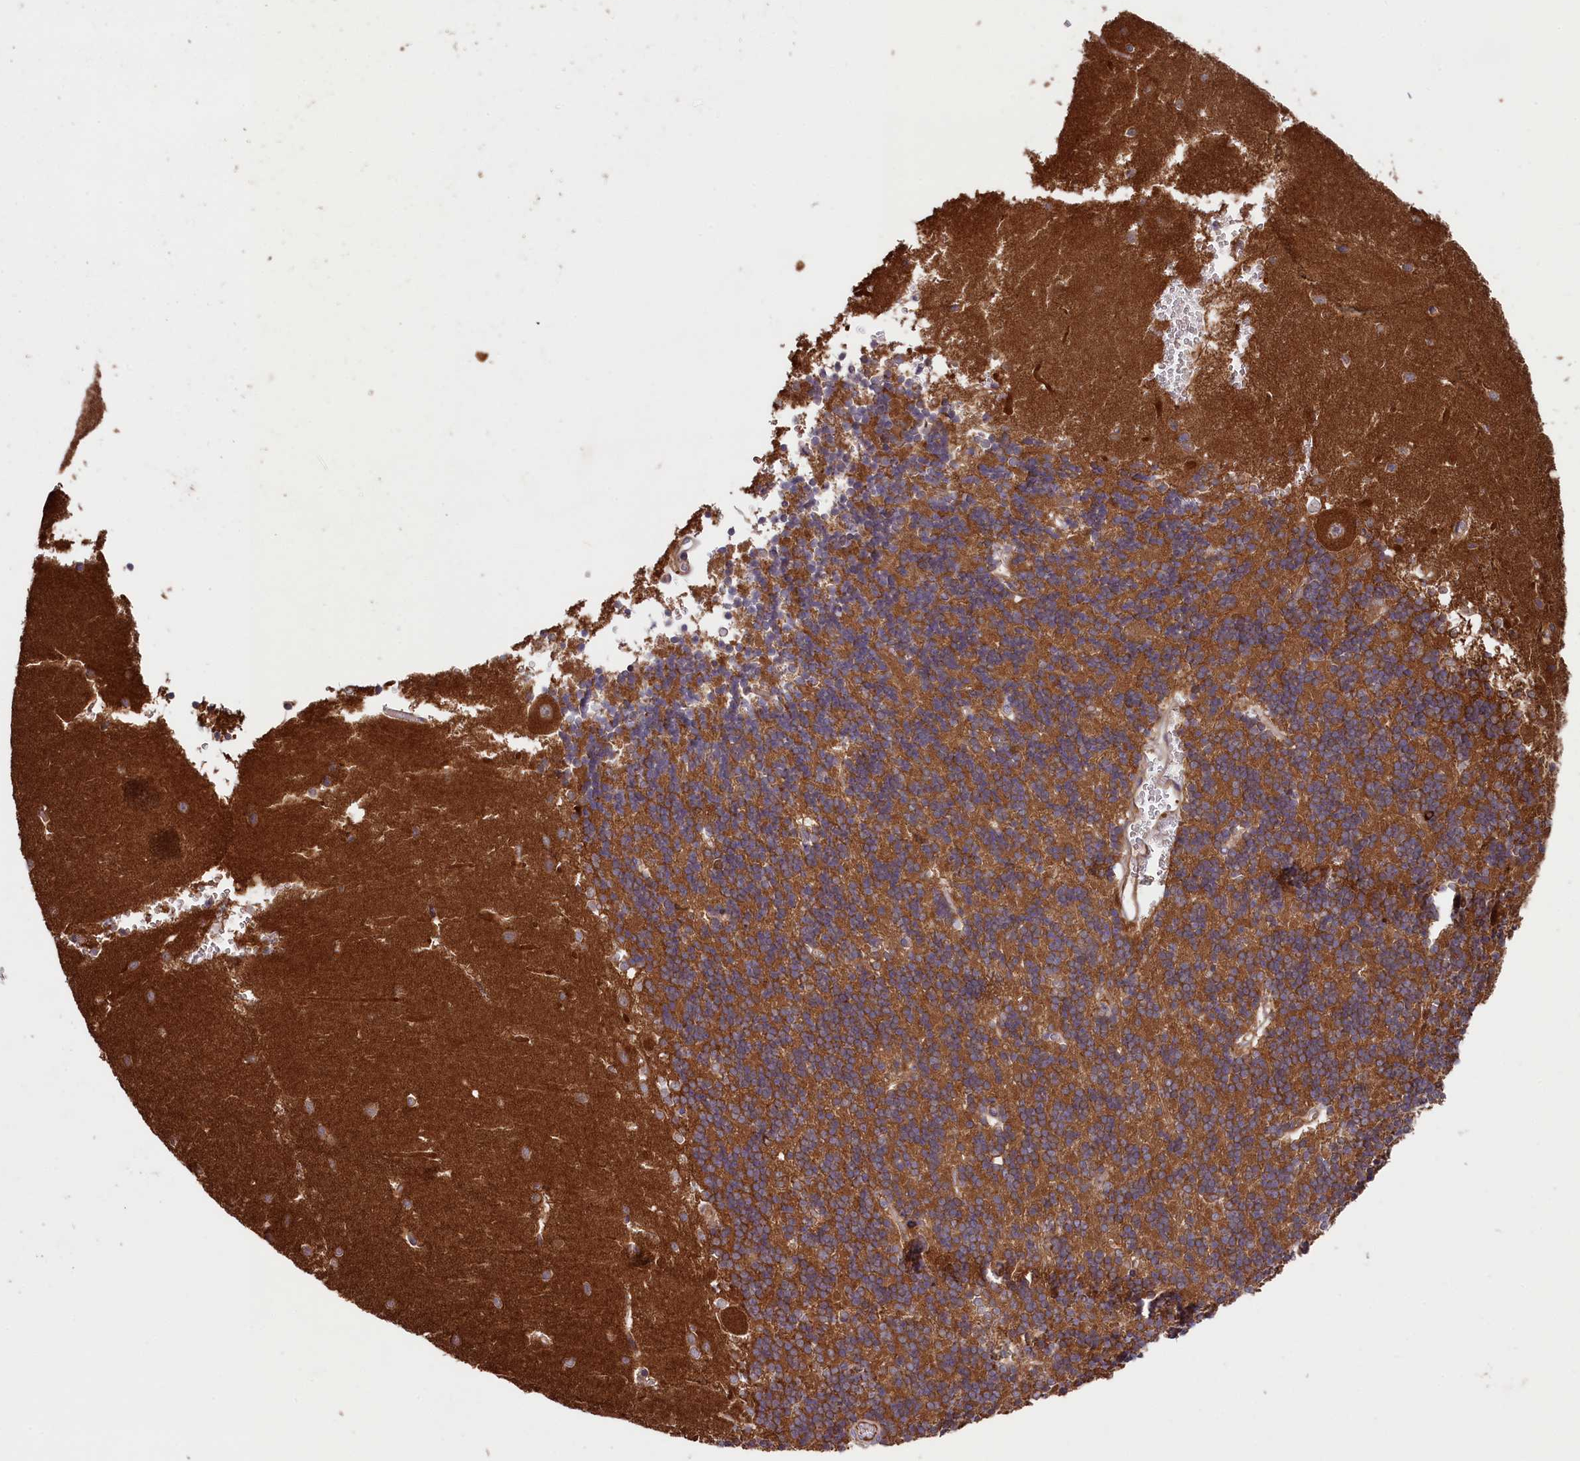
{"staining": {"intensity": "moderate", "quantity": "25%-75%", "location": "cytoplasmic/membranous"}, "tissue": "cerebellum", "cell_type": "Cells in granular layer", "image_type": "normal", "snomed": [{"axis": "morphology", "description": "Normal tissue, NOS"}, {"axis": "topography", "description": "Cerebellum"}], "caption": "Cells in granular layer demonstrate moderate cytoplasmic/membranous staining in approximately 25%-75% of cells in unremarkable cerebellum.", "gene": "GPR108", "patient": {"sex": "male", "age": 37}}